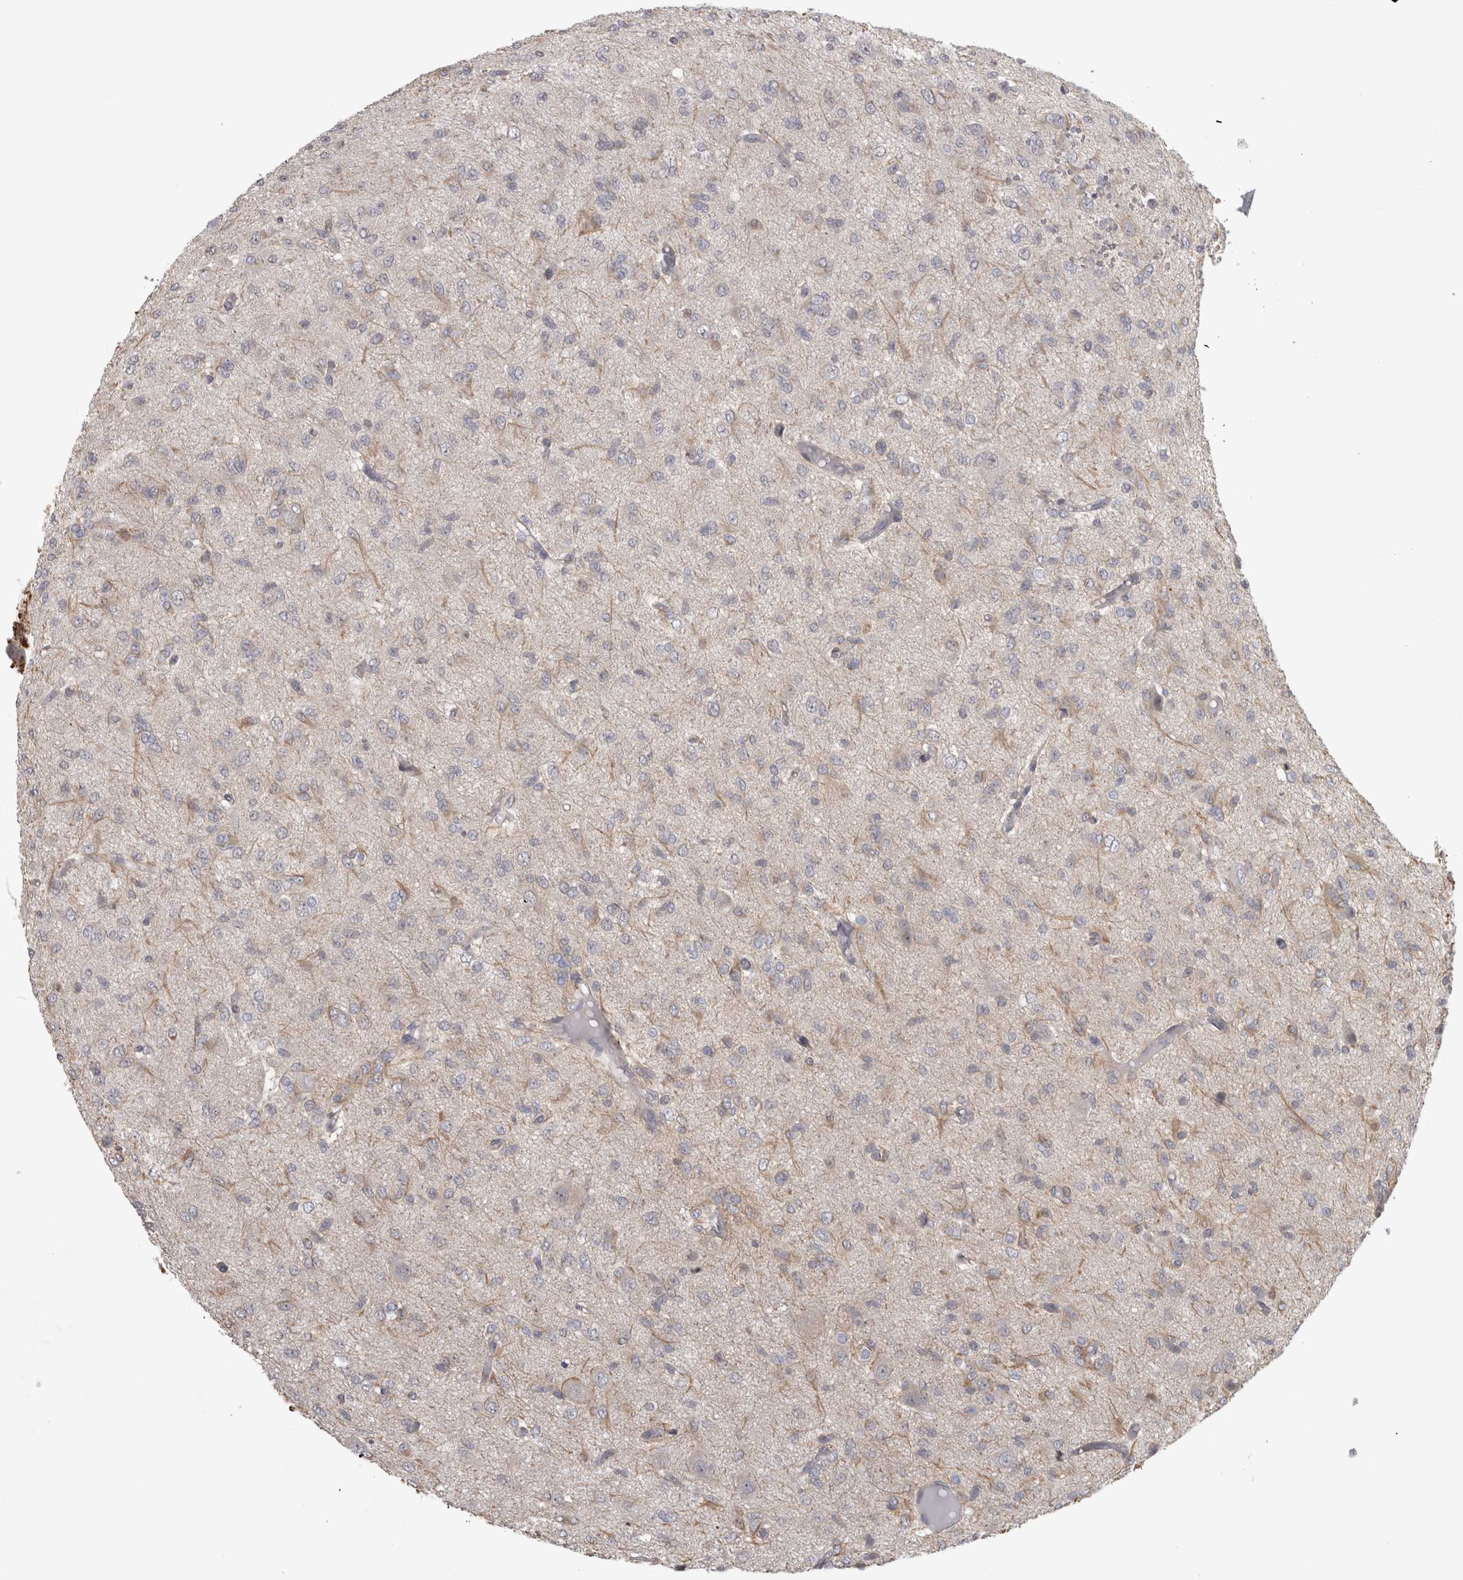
{"staining": {"intensity": "negative", "quantity": "none", "location": "none"}, "tissue": "glioma", "cell_type": "Tumor cells", "image_type": "cancer", "snomed": [{"axis": "morphology", "description": "Glioma, malignant, High grade"}, {"axis": "topography", "description": "Brain"}], "caption": "The histopathology image shows no significant positivity in tumor cells of high-grade glioma (malignant).", "gene": "PPP1R12B", "patient": {"sex": "female", "age": 59}}